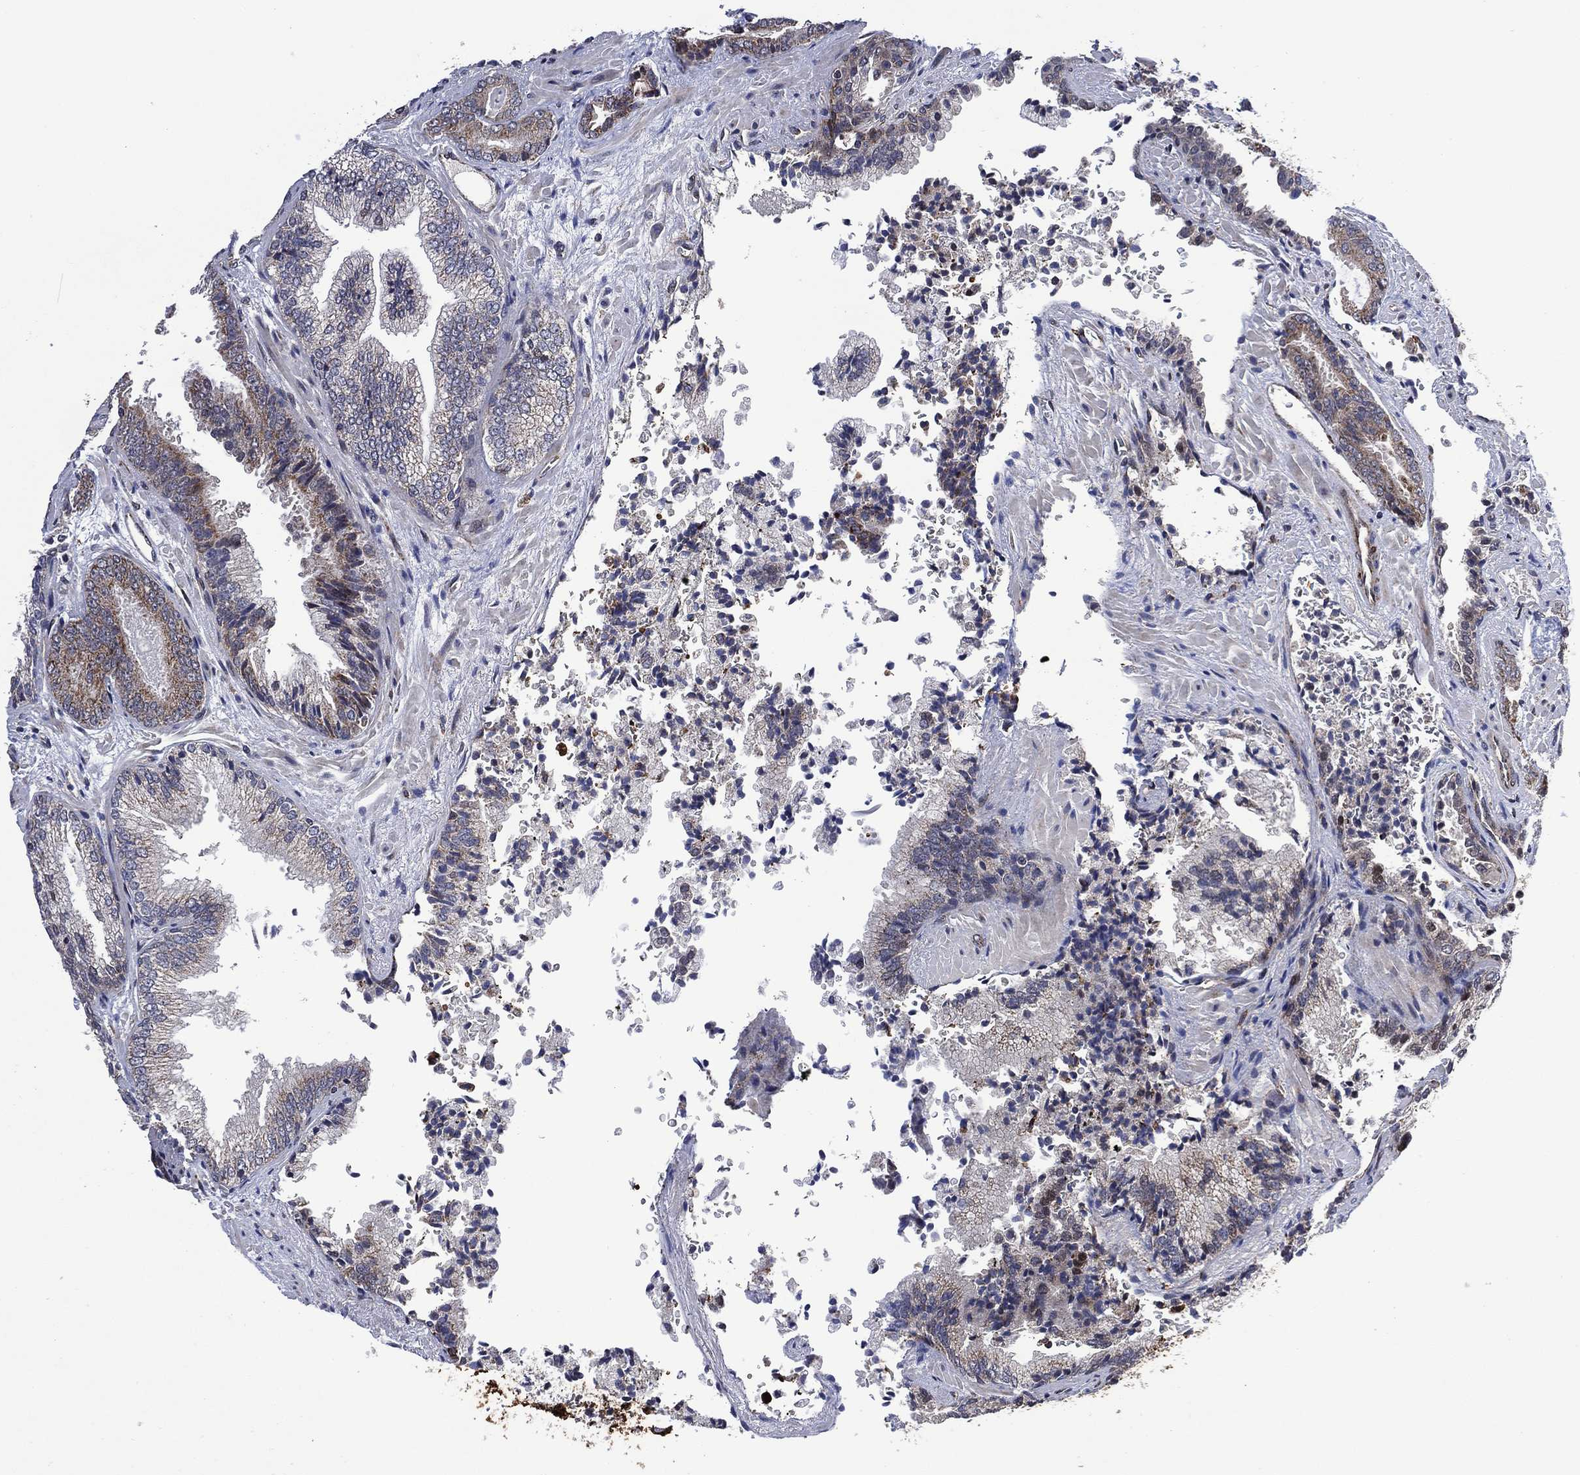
{"staining": {"intensity": "strong", "quantity": "<25%", "location": "cytoplasmic/membranous"}, "tissue": "prostate cancer", "cell_type": "Tumor cells", "image_type": "cancer", "snomed": [{"axis": "morphology", "description": "Adenocarcinoma, Low grade"}, {"axis": "topography", "description": "Prostate"}], "caption": "Immunohistochemical staining of prostate cancer exhibits strong cytoplasmic/membranous protein positivity in approximately <25% of tumor cells.", "gene": "HTD2", "patient": {"sex": "male", "age": 68}}